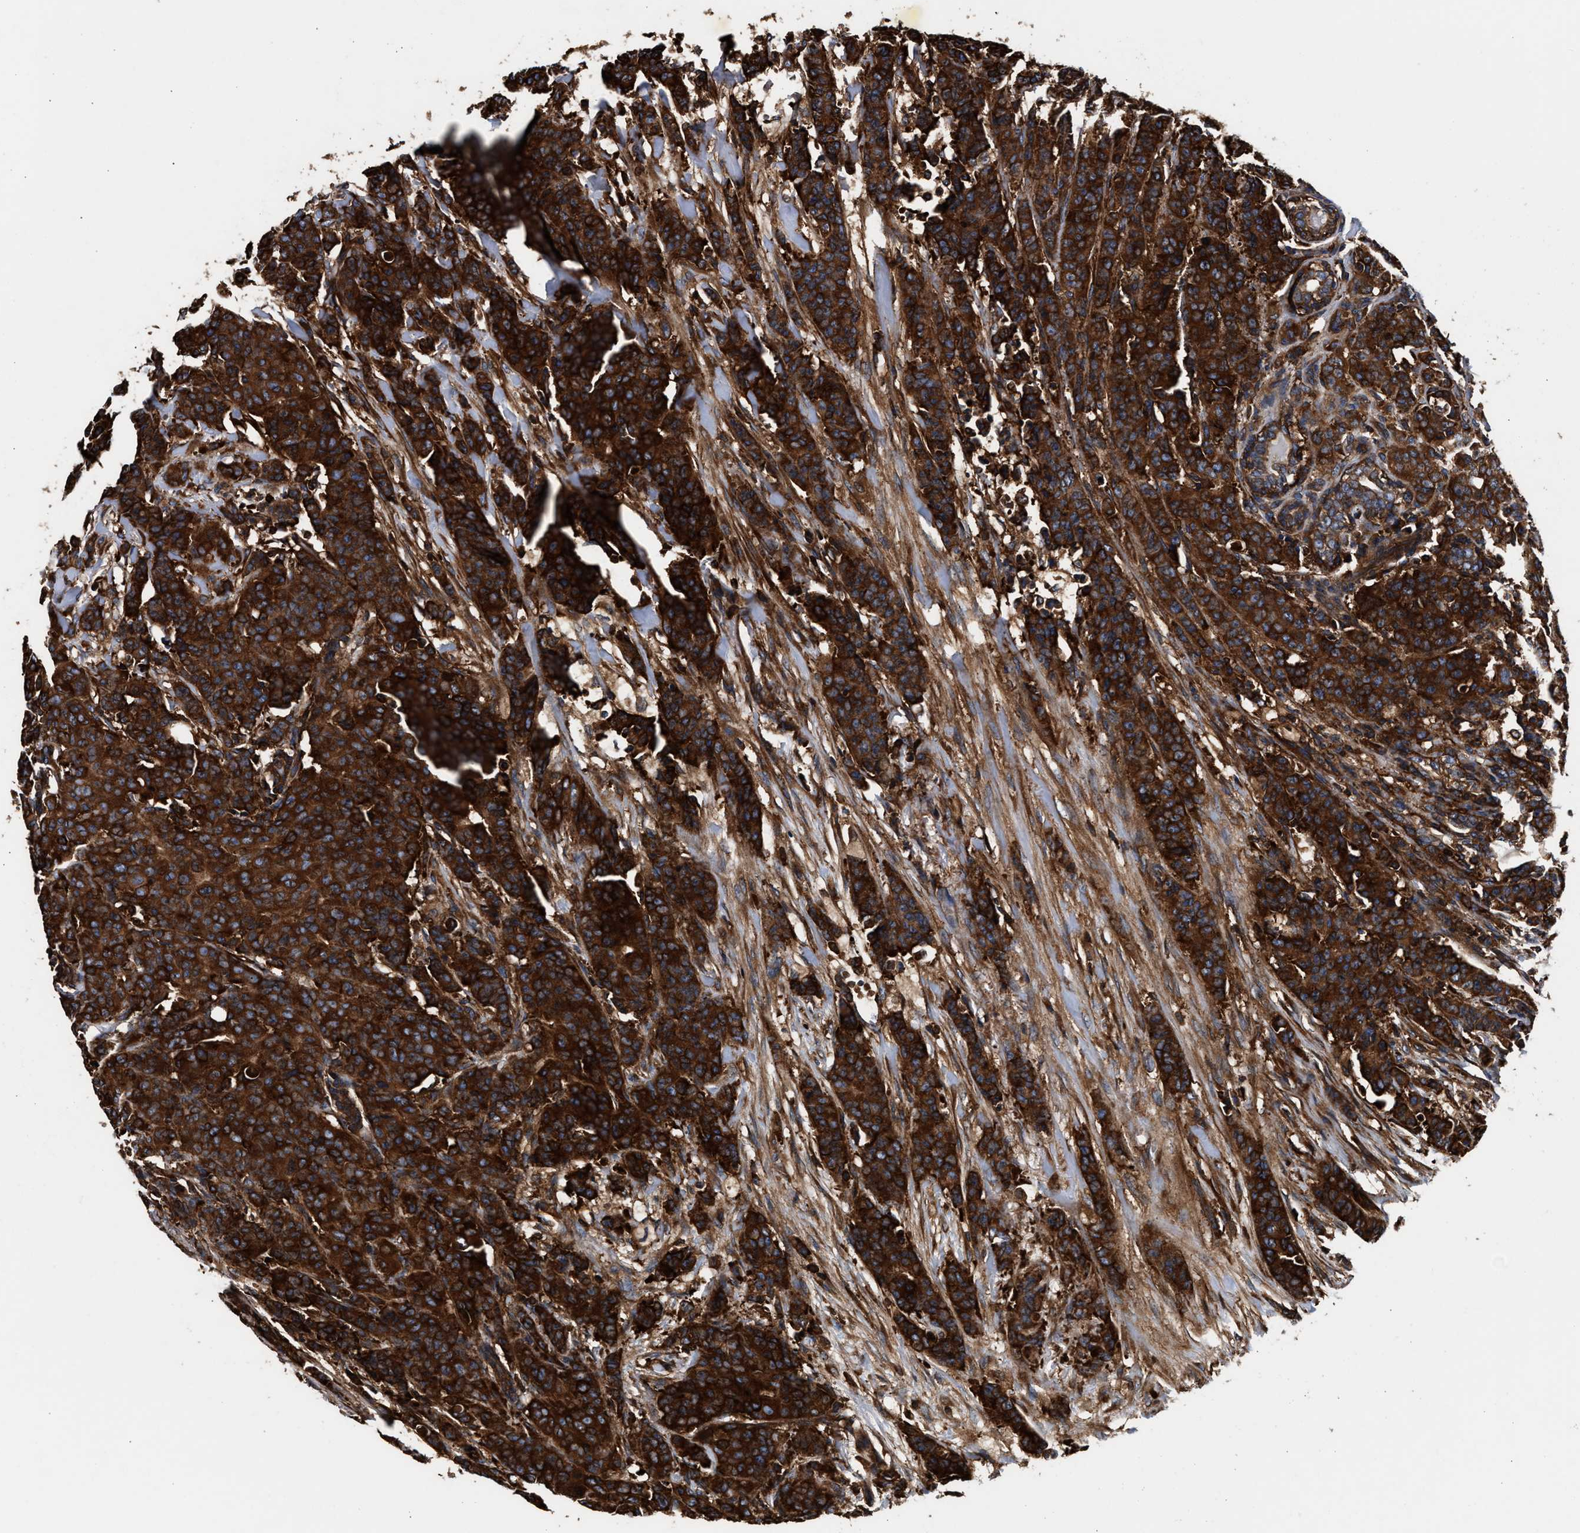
{"staining": {"intensity": "strong", "quantity": ">75%", "location": "cytoplasmic/membranous"}, "tissue": "breast cancer", "cell_type": "Tumor cells", "image_type": "cancer", "snomed": [{"axis": "morphology", "description": "Normal tissue, NOS"}, {"axis": "morphology", "description": "Duct carcinoma"}, {"axis": "topography", "description": "Breast"}], "caption": "There is high levels of strong cytoplasmic/membranous expression in tumor cells of infiltrating ductal carcinoma (breast), as demonstrated by immunohistochemical staining (brown color).", "gene": "KYAT1", "patient": {"sex": "female", "age": 40}}